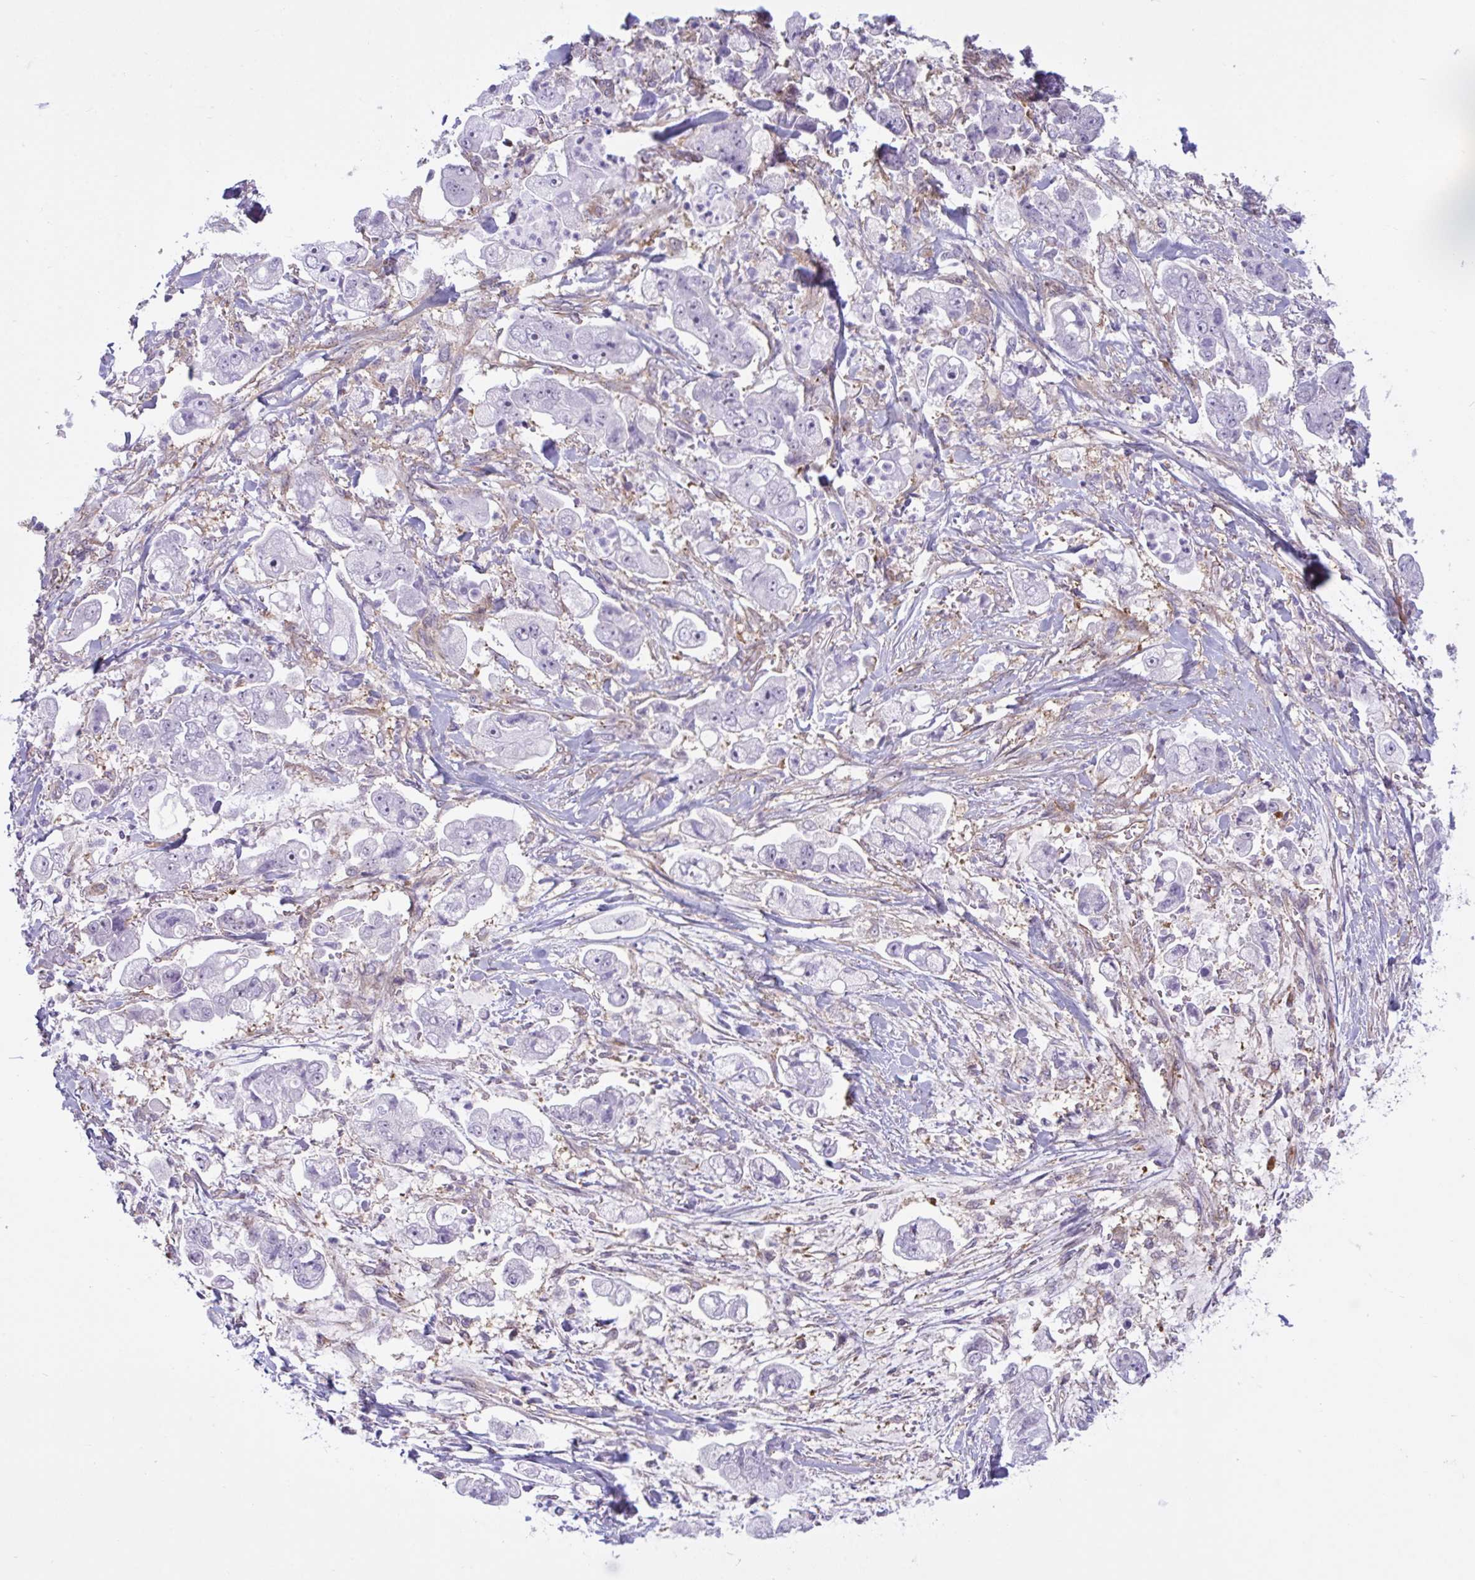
{"staining": {"intensity": "negative", "quantity": "none", "location": "none"}, "tissue": "stomach cancer", "cell_type": "Tumor cells", "image_type": "cancer", "snomed": [{"axis": "morphology", "description": "Adenocarcinoma, NOS"}, {"axis": "topography", "description": "Stomach"}], "caption": "A high-resolution photomicrograph shows immunohistochemistry staining of stomach adenocarcinoma, which displays no significant expression in tumor cells. (Brightfield microscopy of DAB (3,3'-diaminobenzidine) IHC at high magnification).", "gene": "PRRT4", "patient": {"sex": "male", "age": 62}}